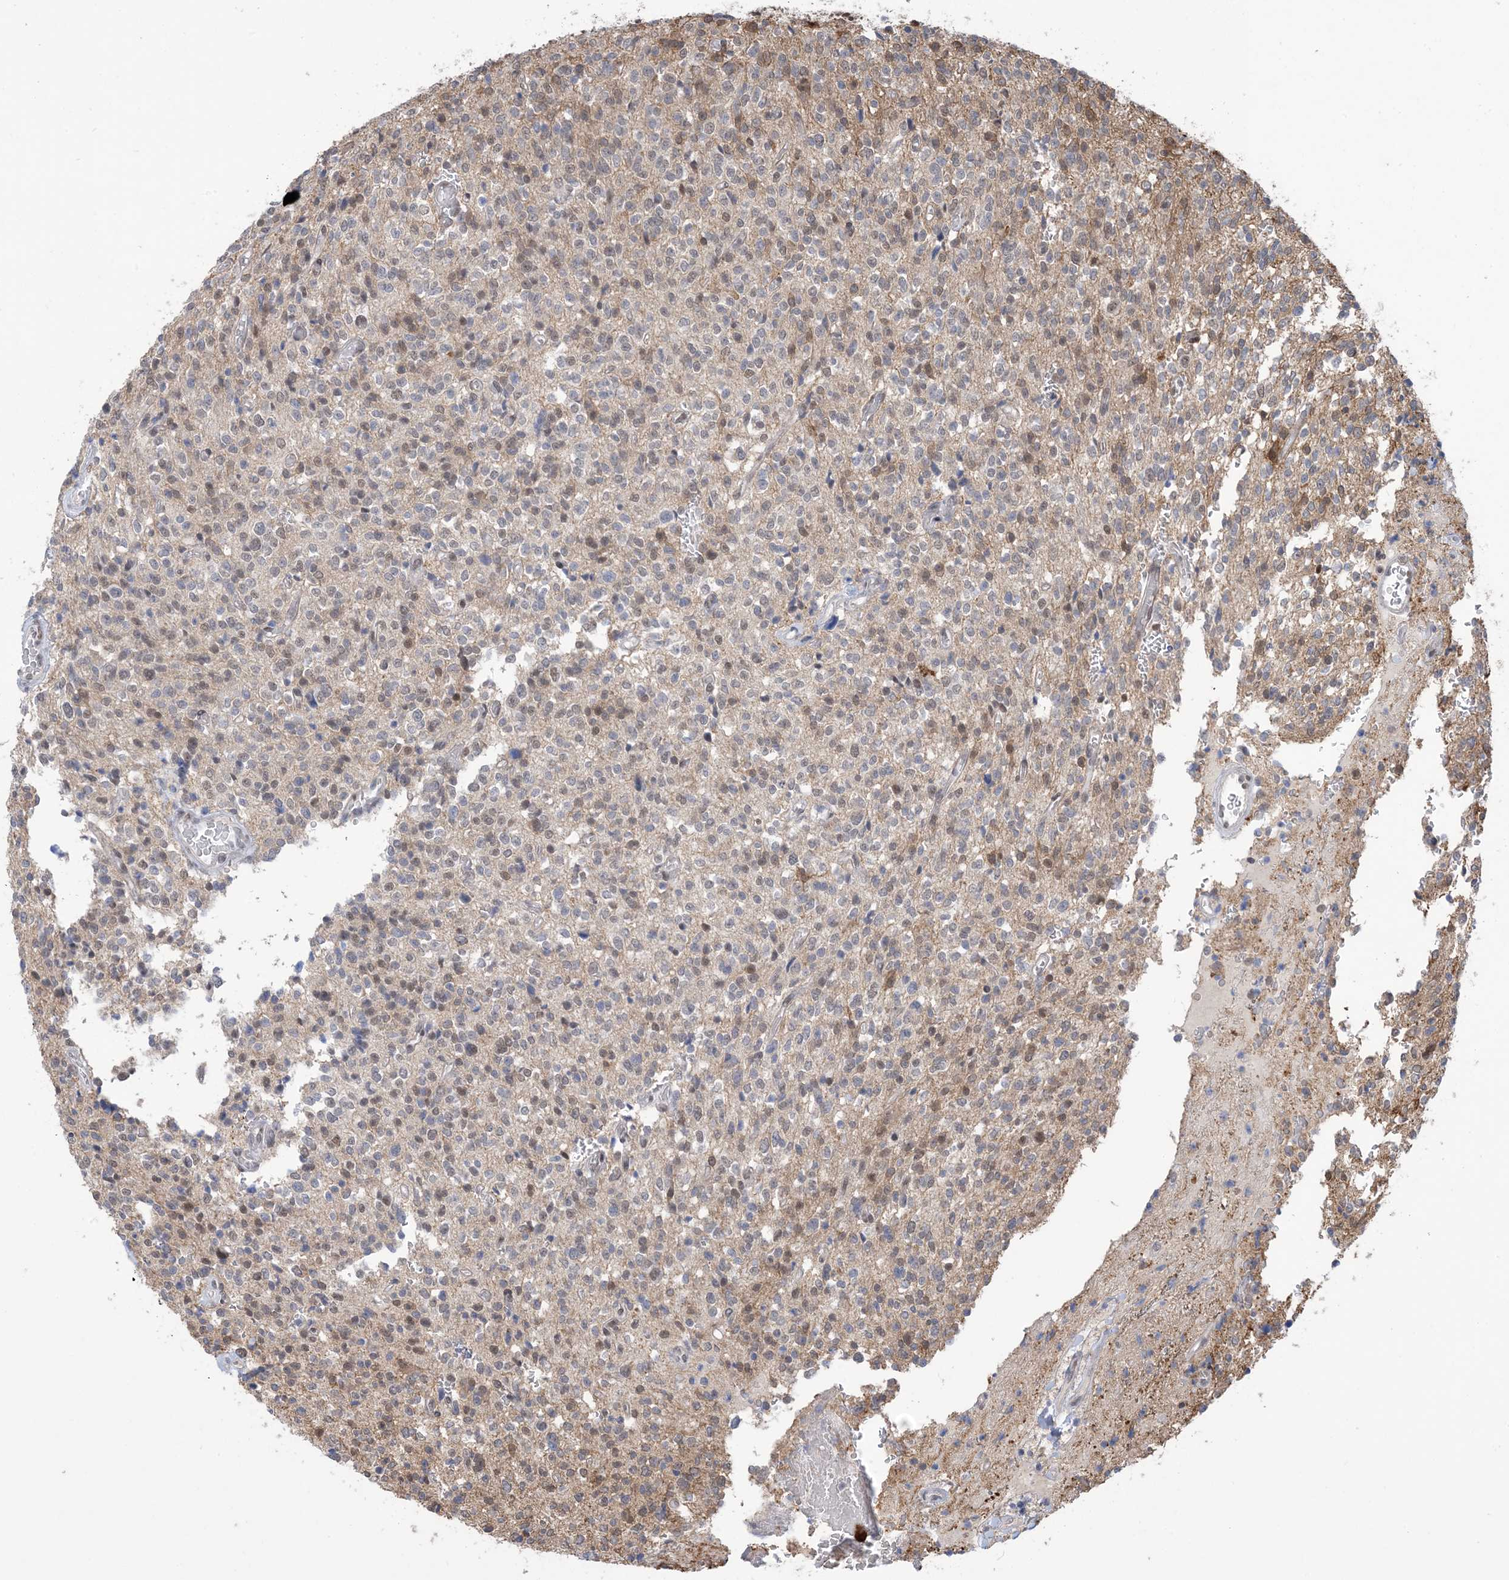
{"staining": {"intensity": "moderate", "quantity": "<25%", "location": "cytoplasmic/membranous,nuclear"}, "tissue": "glioma", "cell_type": "Tumor cells", "image_type": "cancer", "snomed": [{"axis": "morphology", "description": "Glioma, malignant, High grade"}, {"axis": "topography", "description": "Brain"}], "caption": "The histopathology image exhibits a brown stain indicating the presence of a protein in the cytoplasmic/membranous and nuclear of tumor cells in glioma.", "gene": "ZNF8", "patient": {"sex": "male", "age": 34}}